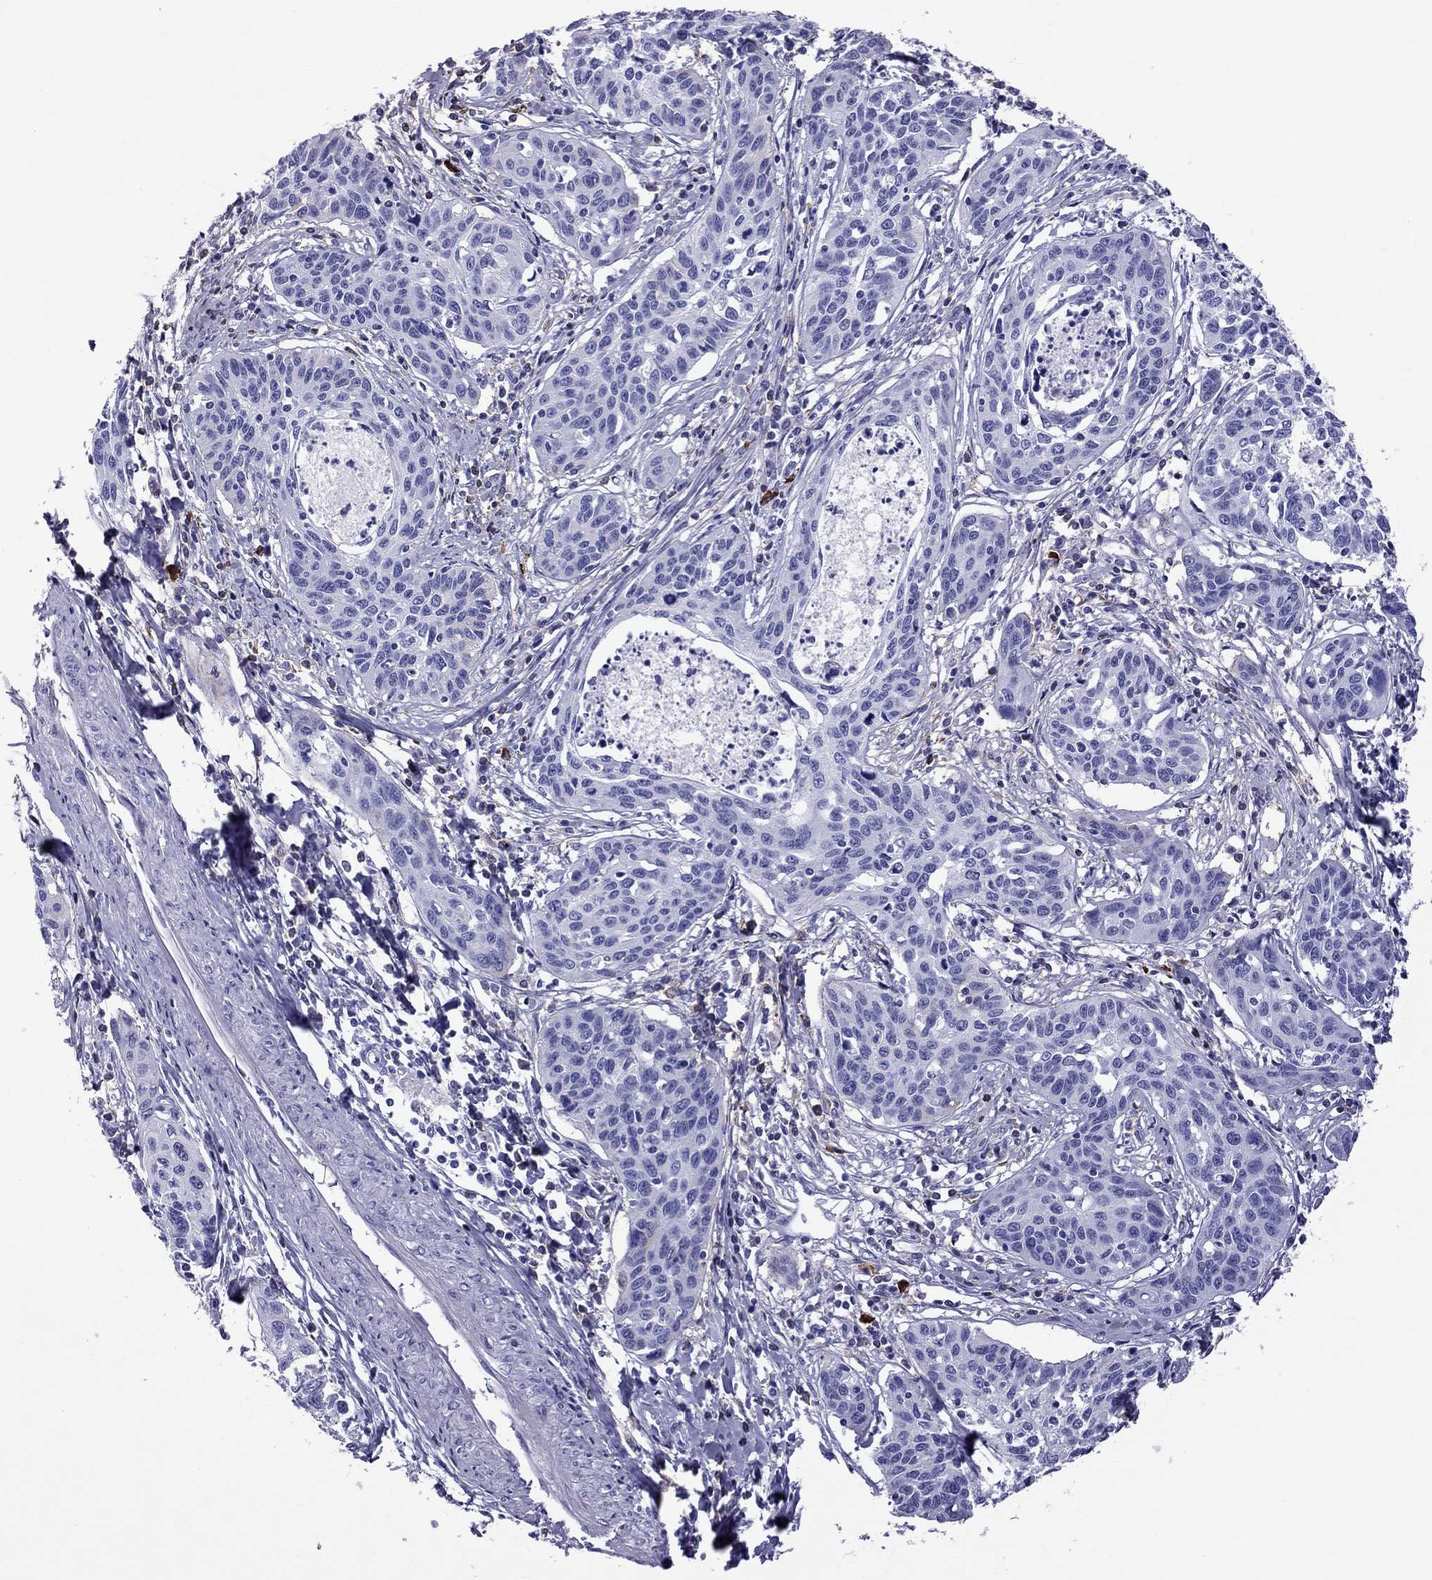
{"staining": {"intensity": "negative", "quantity": "none", "location": "none"}, "tissue": "cervical cancer", "cell_type": "Tumor cells", "image_type": "cancer", "snomed": [{"axis": "morphology", "description": "Squamous cell carcinoma, NOS"}, {"axis": "topography", "description": "Cervix"}], "caption": "Immunohistochemistry (IHC) micrograph of neoplastic tissue: cervical squamous cell carcinoma stained with DAB exhibits no significant protein expression in tumor cells. (DAB (3,3'-diaminobenzidine) immunohistochemistry (IHC), high magnification).", "gene": "SCART1", "patient": {"sex": "female", "age": 31}}